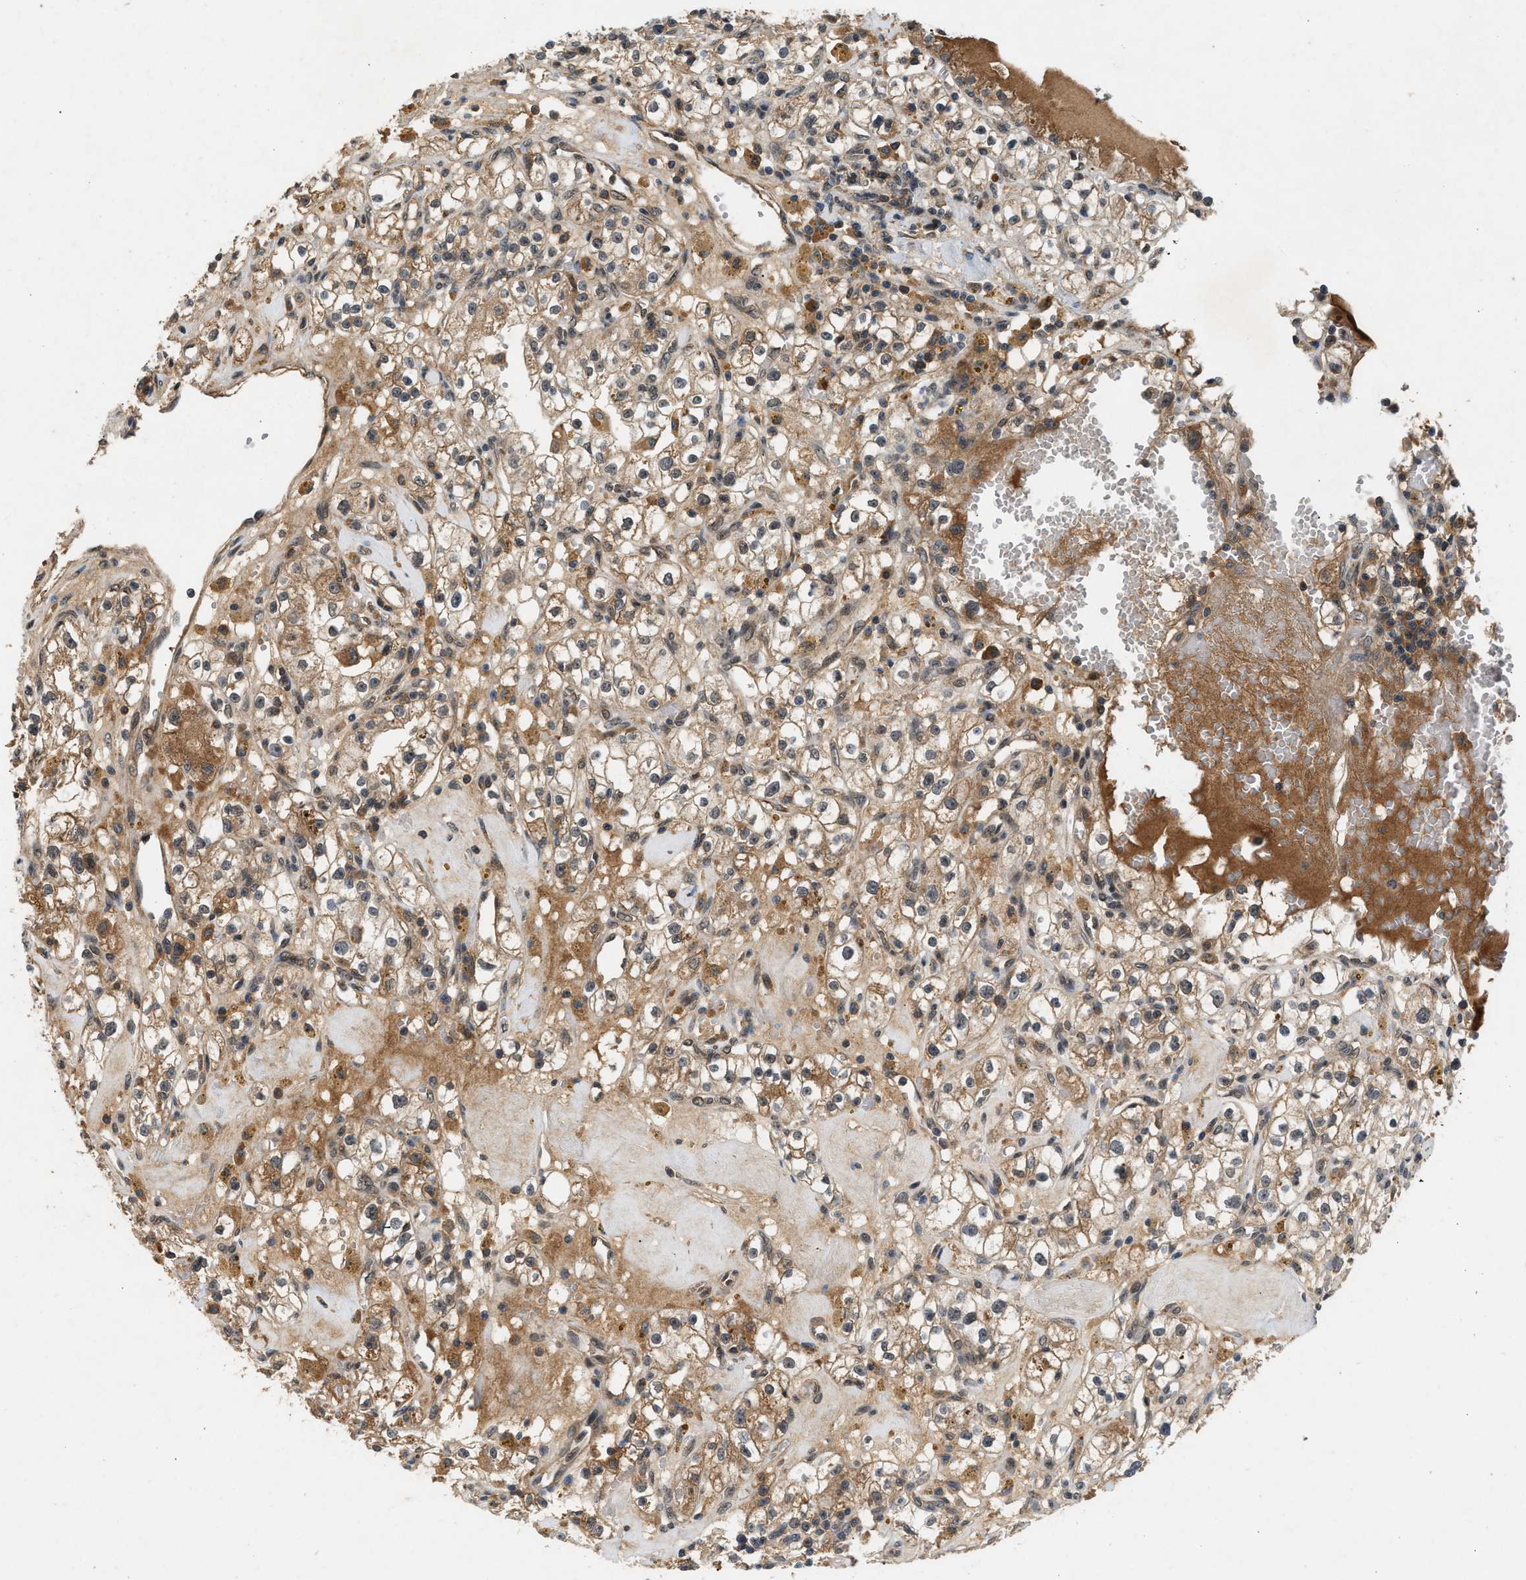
{"staining": {"intensity": "moderate", "quantity": "25%-75%", "location": "cytoplasmic/membranous"}, "tissue": "renal cancer", "cell_type": "Tumor cells", "image_type": "cancer", "snomed": [{"axis": "morphology", "description": "Adenocarcinoma, NOS"}, {"axis": "topography", "description": "Kidney"}], "caption": "This image exhibits renal cancer stained with IHC to label a protein in brown. The cytoplasmic/membranous of tumor cells show moderate positivity for the protein. Nuclei are counter-stained blue.", "gene": "RUSC2", "patient": {"sex": "male", "age": 56}}